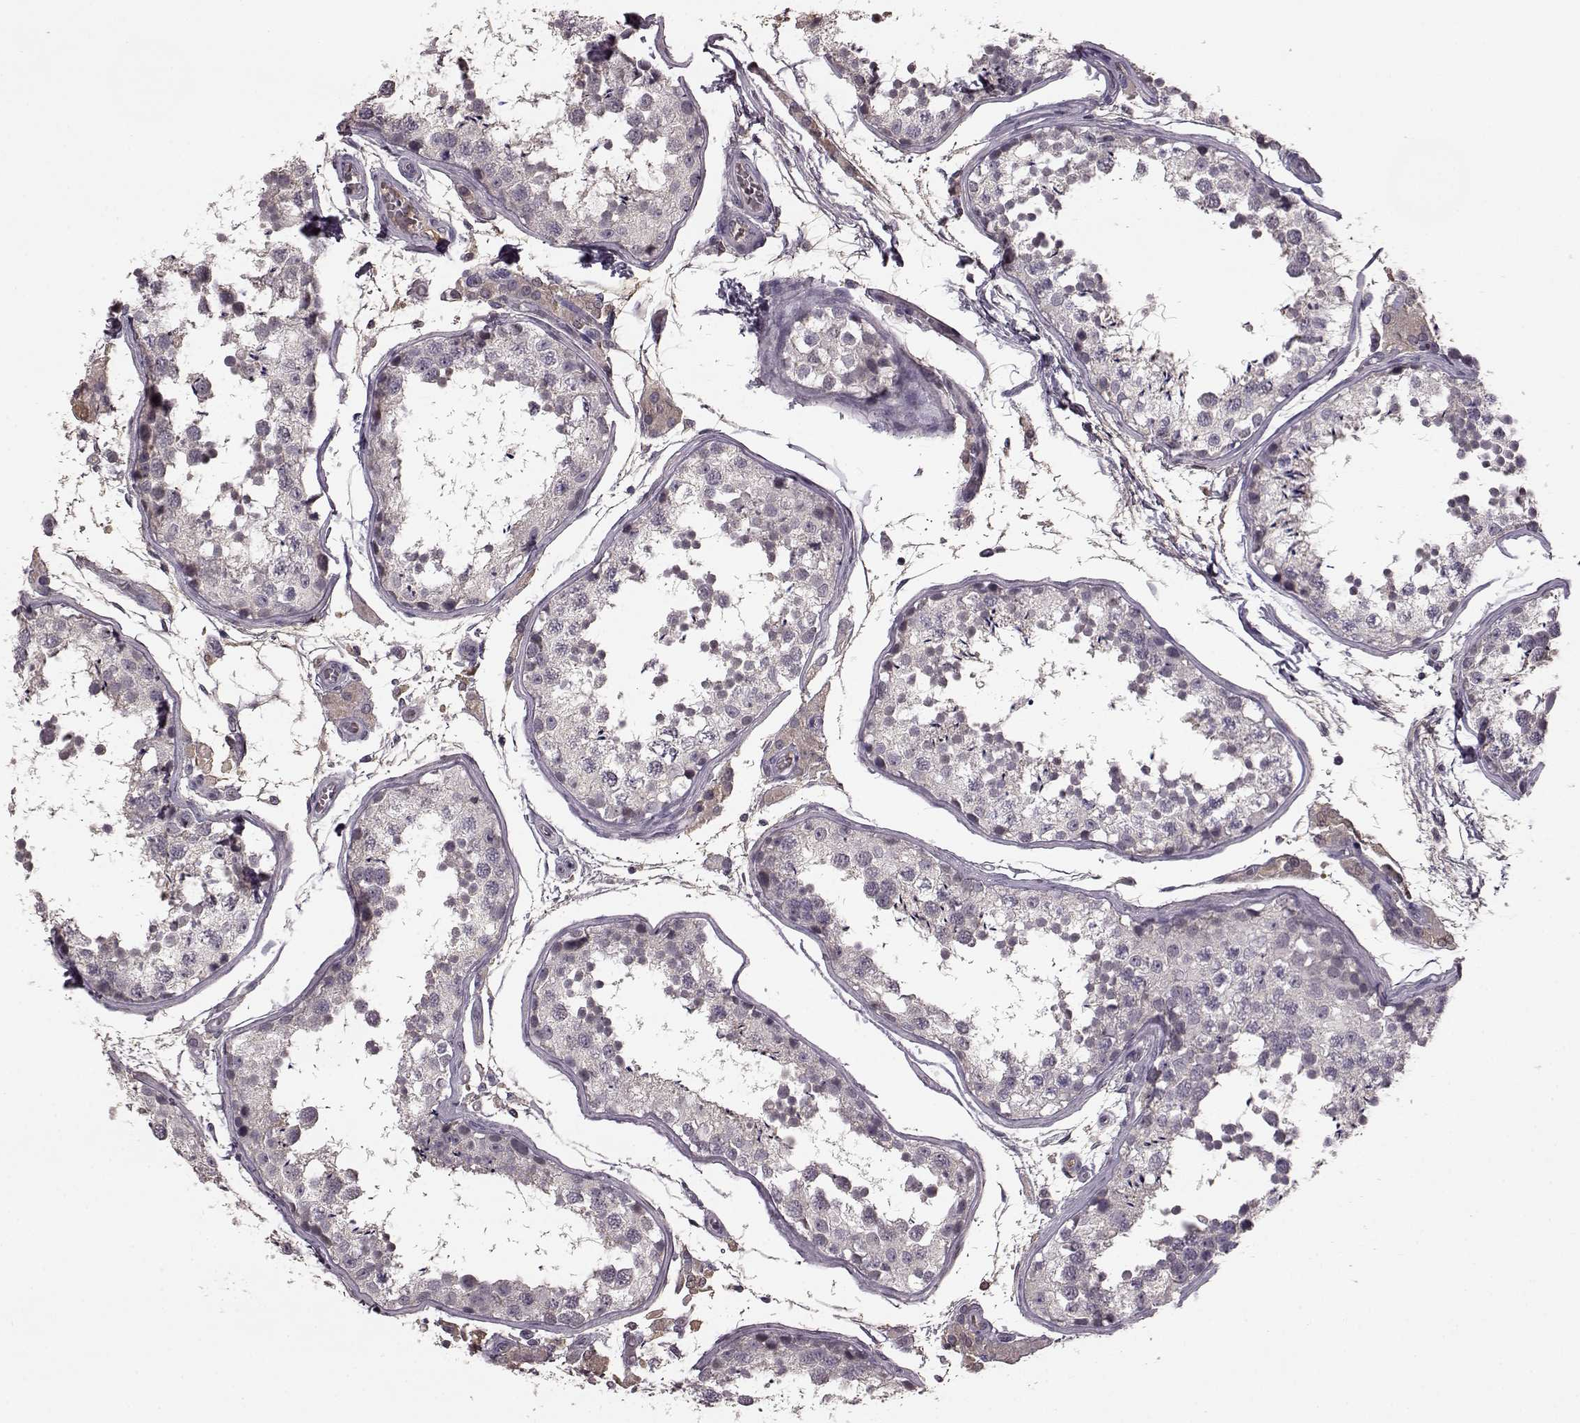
{"staining": {"intensity": "negative", "quantity": "none", "location": "none"}, "tissue": "testis", "cell_type": "Cells in seminiferous ducts", "image_type": "normal", "snomed": [{"axis": "morphology", "description": "Normal tissue, NOS"}, {"axis": "topography", "description": "Testis"}], "caption": "This is an immunohistochemistry (IHC) image of normal human testis. There is no expression in cells in seminiferous ducts.", "gene": "NRL", "patient": {"sex": "male", "age": 29}}